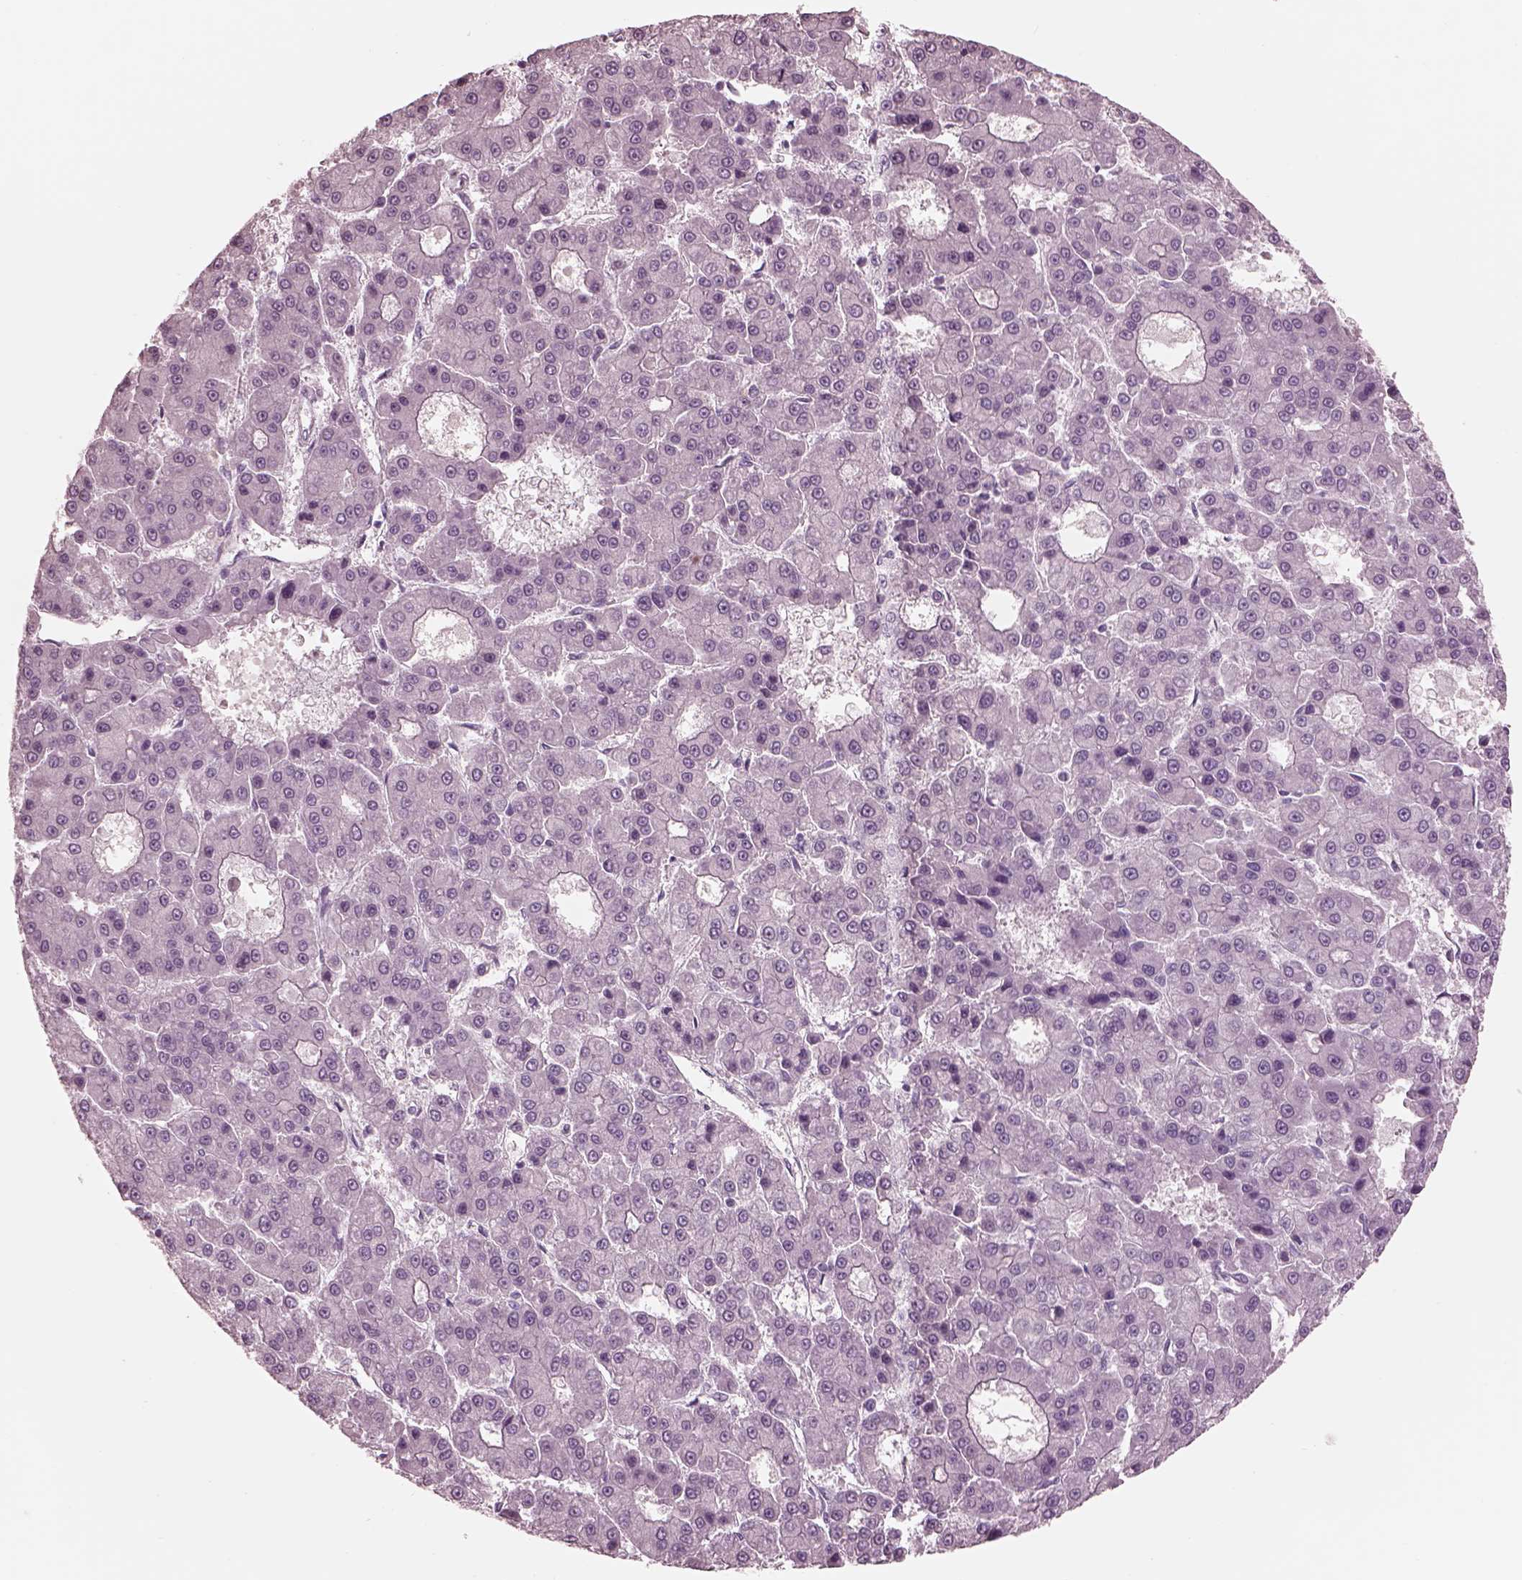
{"staining": {"intensity": "negative", "quantity": "none", "location": "none"}, "tissue": "liver cancer", "cell_type": "Tumor cells", "image_type": "cancer", "snomed": [{"axis": "morphology", "description": "Carcinoma, Hepatocellular, NOS"}, {"axis": "topography", "description": "Liver"}], "caption": "This is an immunohistochemistry (IHC) micrograph of human liver cancer (hepatocellular carcinoma). There is no expression in tumor cells.", "gene": "GARIN4", "patient": {"sex": "male", "age": 70}}